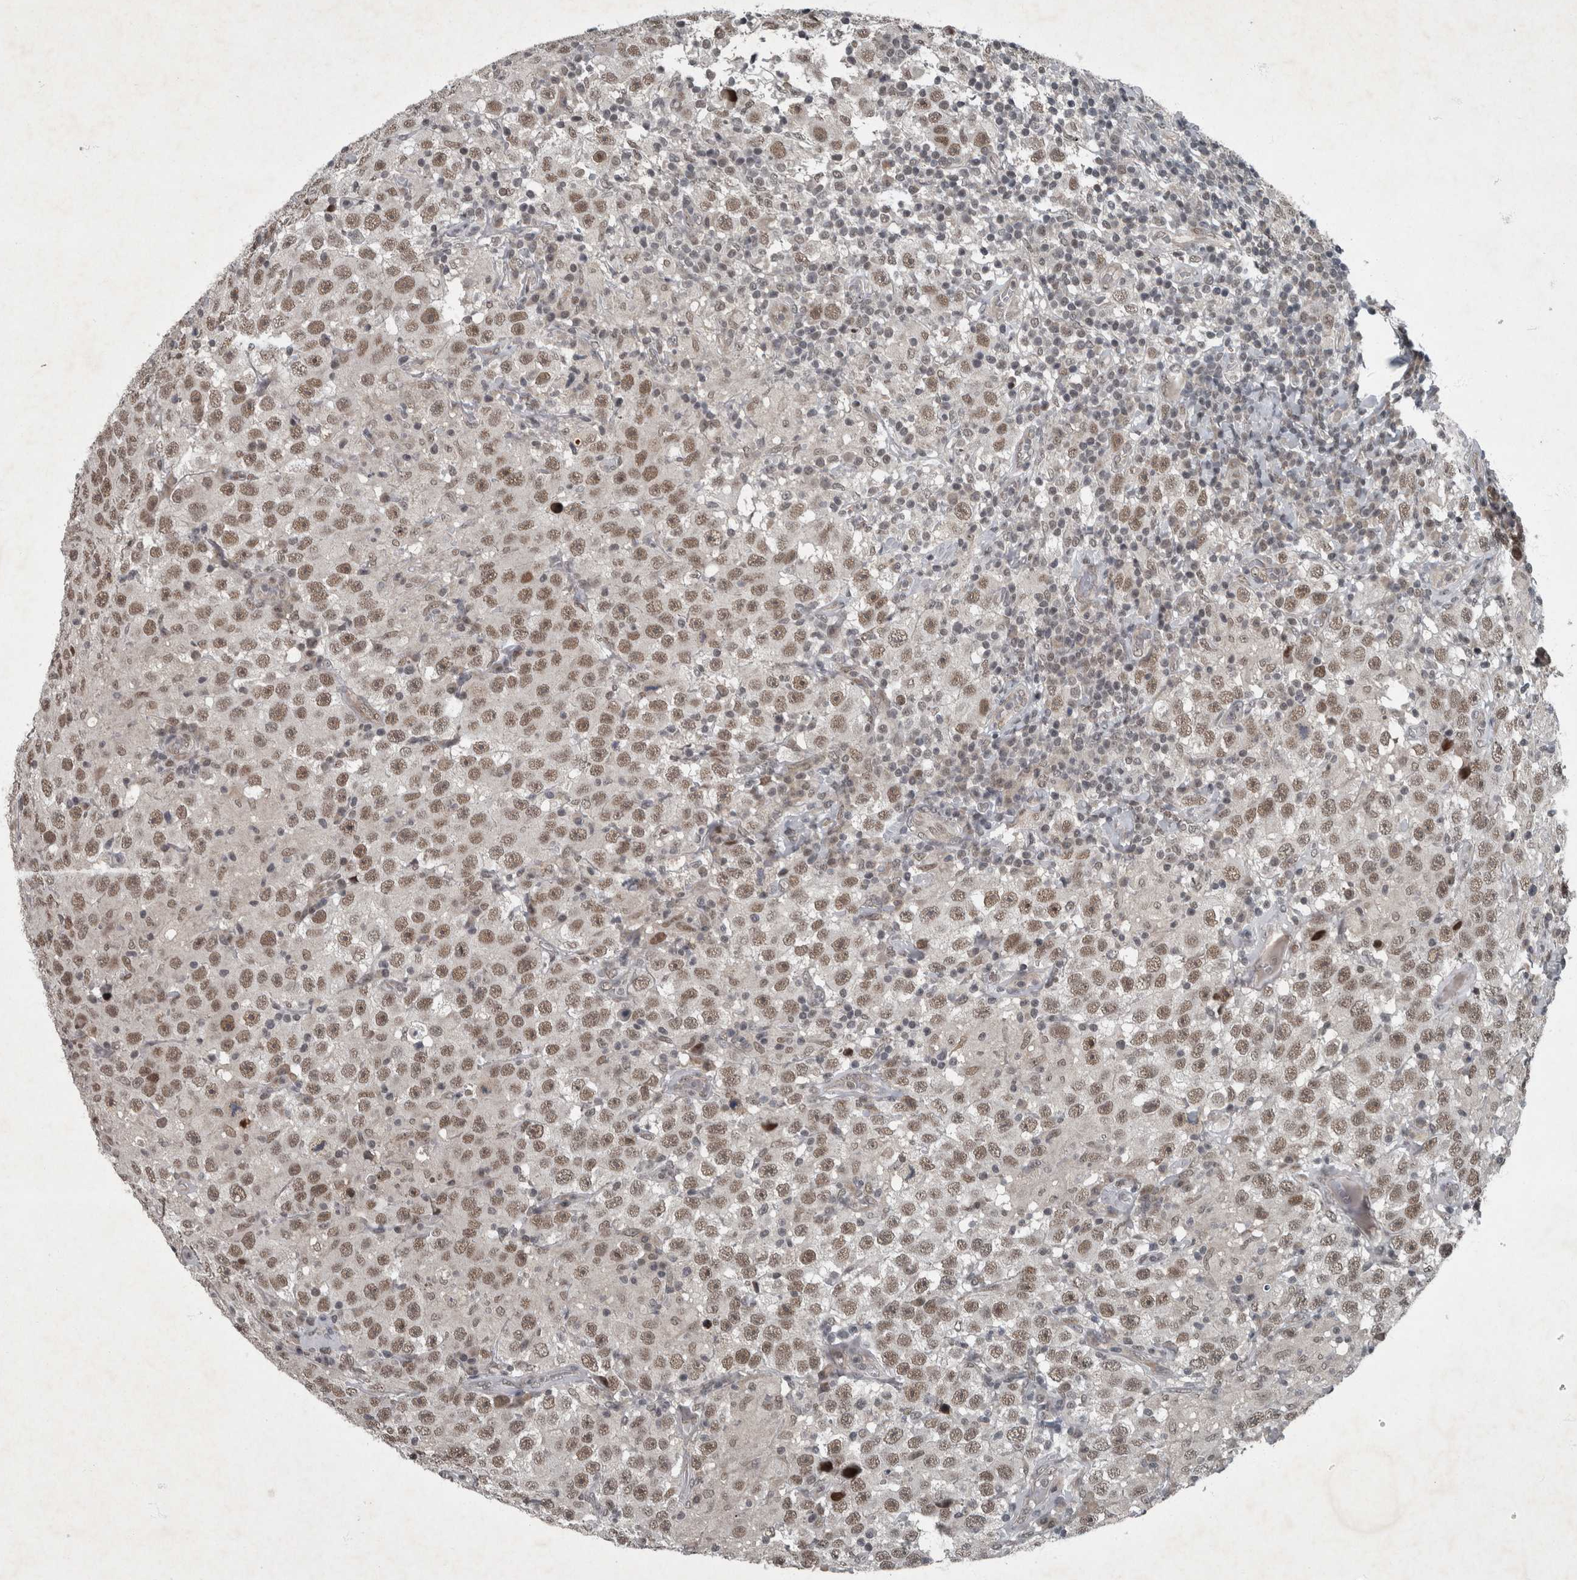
{"staining": {"intensity": "moderate", "quantity": ">75%", "location": "nuclear"}, "tissue": "testis cancer", "cell_type": "Tumor cells", "image_type": "cancer", "snomed": [{"axis": "morphology", "description": "Seminoma, NOS"}, {"axis": "topography", "description": "Testis"}], "caption": "Moderate nuclear positivity is seen in about >75% of tumor cells in testis cancer. (DAB (3,3'-diaminobenzidine) IHC, brown staining for protein, blue staining for nuclei).", "gene": "WDR33", "patient": {"sex": "male", "age": 41}}